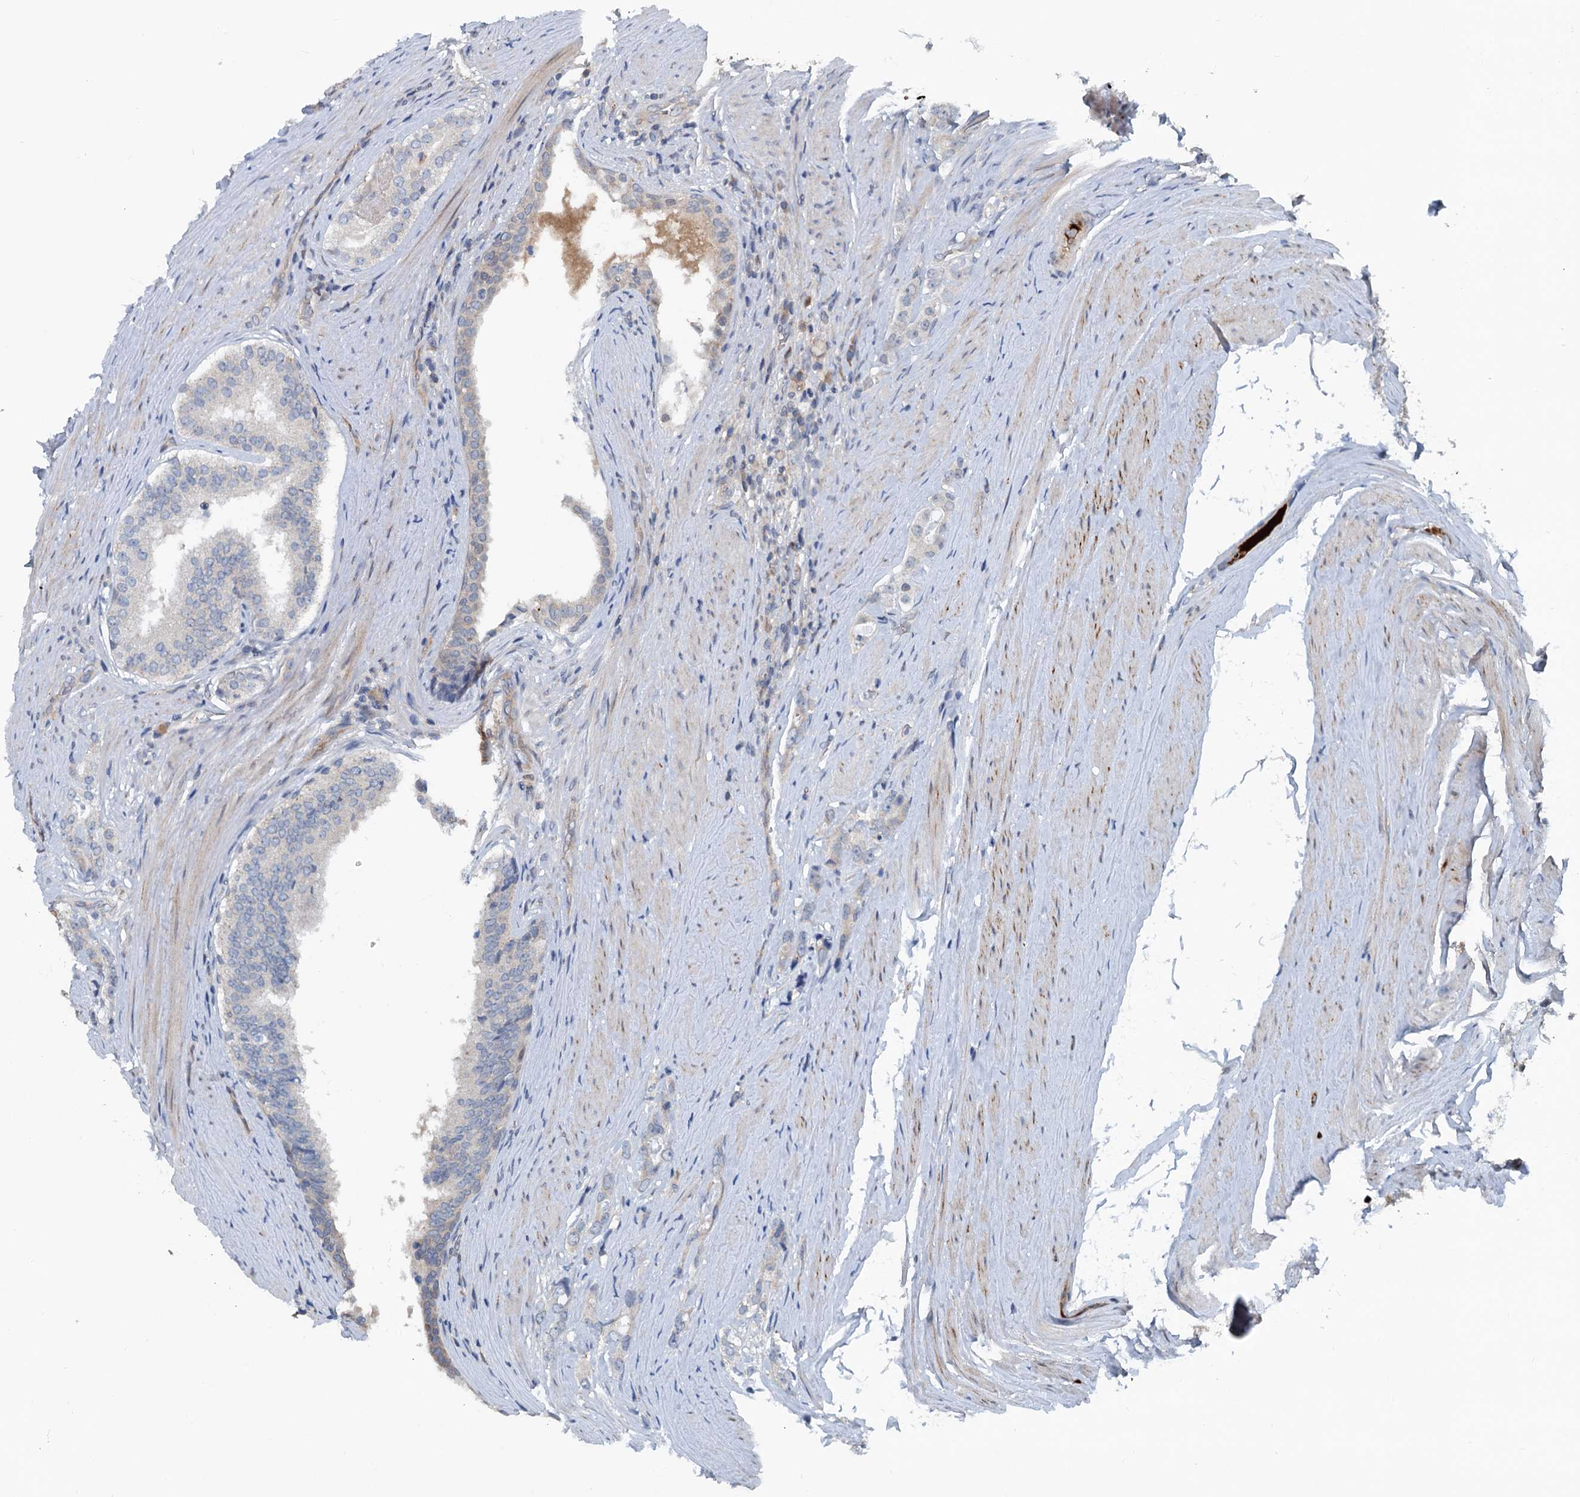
{"staining": {"intensity": "negative", "quantity": "none", "location": "none"}, "tissue": "prostate cancer", "cell_type": "Tumor cells", "image_type": "cancer", "snomed": [{"axis": "morphology", "description": "Adenocarcinoma, High grade"}, {"axis": "topography", "description": "Prostate"}], "caption": "Immunohistochemistry of prostate cancer (adenocarcinoma (high-grade)) reveals no positivity in tumor cells. The staining was performed using DAB (3,3'-diaminobenzidine) to visualize the protein expression in brown, while the nuclei were stained in blue with hematoxylin (Magnification: 20x).", "gene": "TEDC1", "patient": {"sex": "male", "age": 63}}